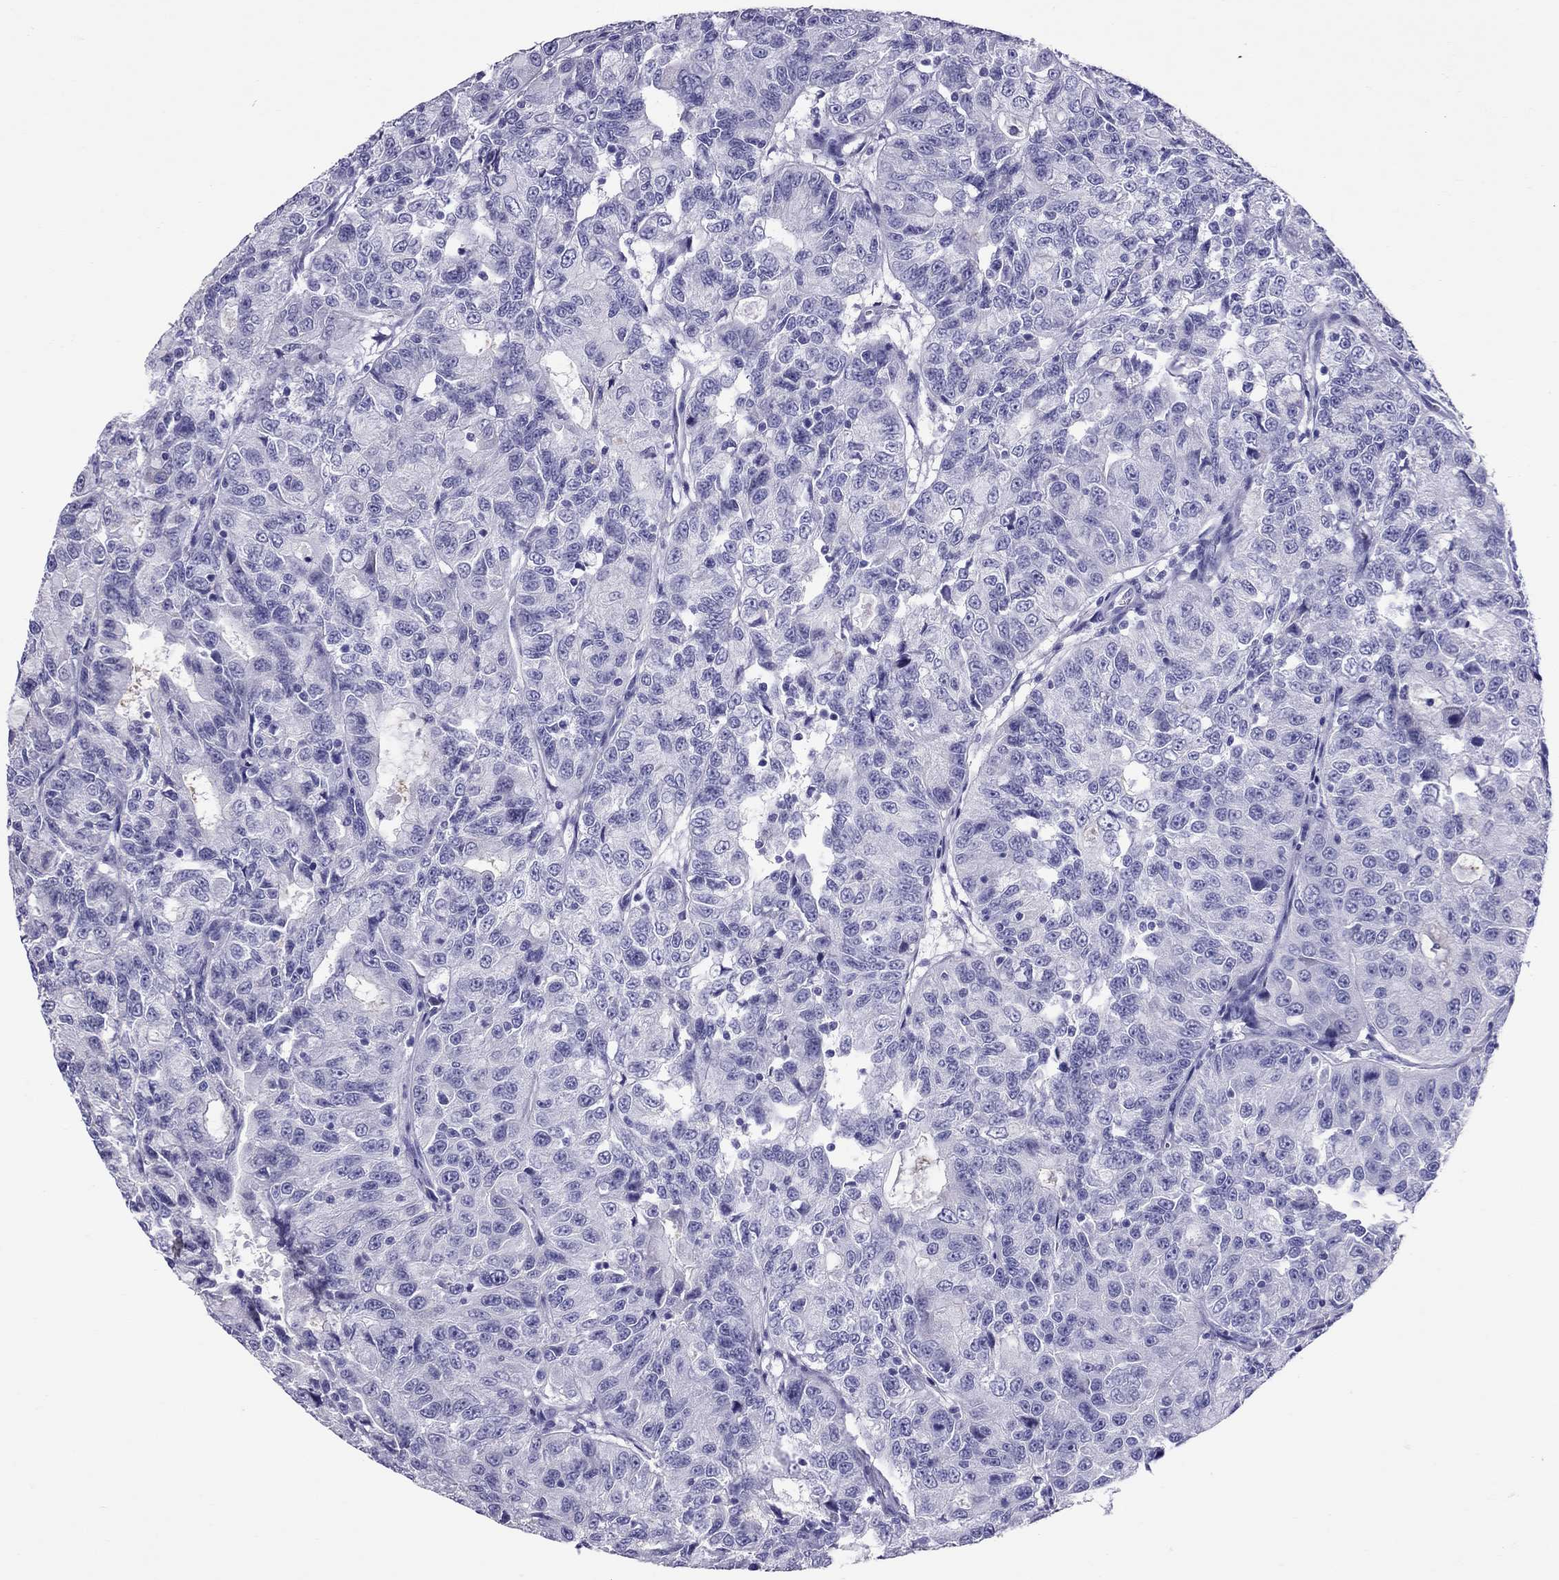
{"staining": {"intensity": "negative", "quantity": "none", "location": "none"}, "tissue": "urothelial cancer", "cell_type": "Tumor cells", "image_type": "cancer", "snomed": [{"axis": "morphology", "description": "Urothelial carcinoma, NOS"}, {"axis": "morphology", "description": "Urothelial carcinoma, High grade"}, {"axis": "topography", "description": "Urinary bladder"}], "caption": "Urothelial cancer was stained to show a protein in brown. There is no significant positivity in tumor cells. The staining was performed using DAB (3,3'-diaminobenzidine) to visualize the protein expression in brown, while the nuclei were stained in blue with hematoxylin (Magnification: 20x).", "gene": "AVPR1B", "patient": {"sex": "female", "age": 73}}